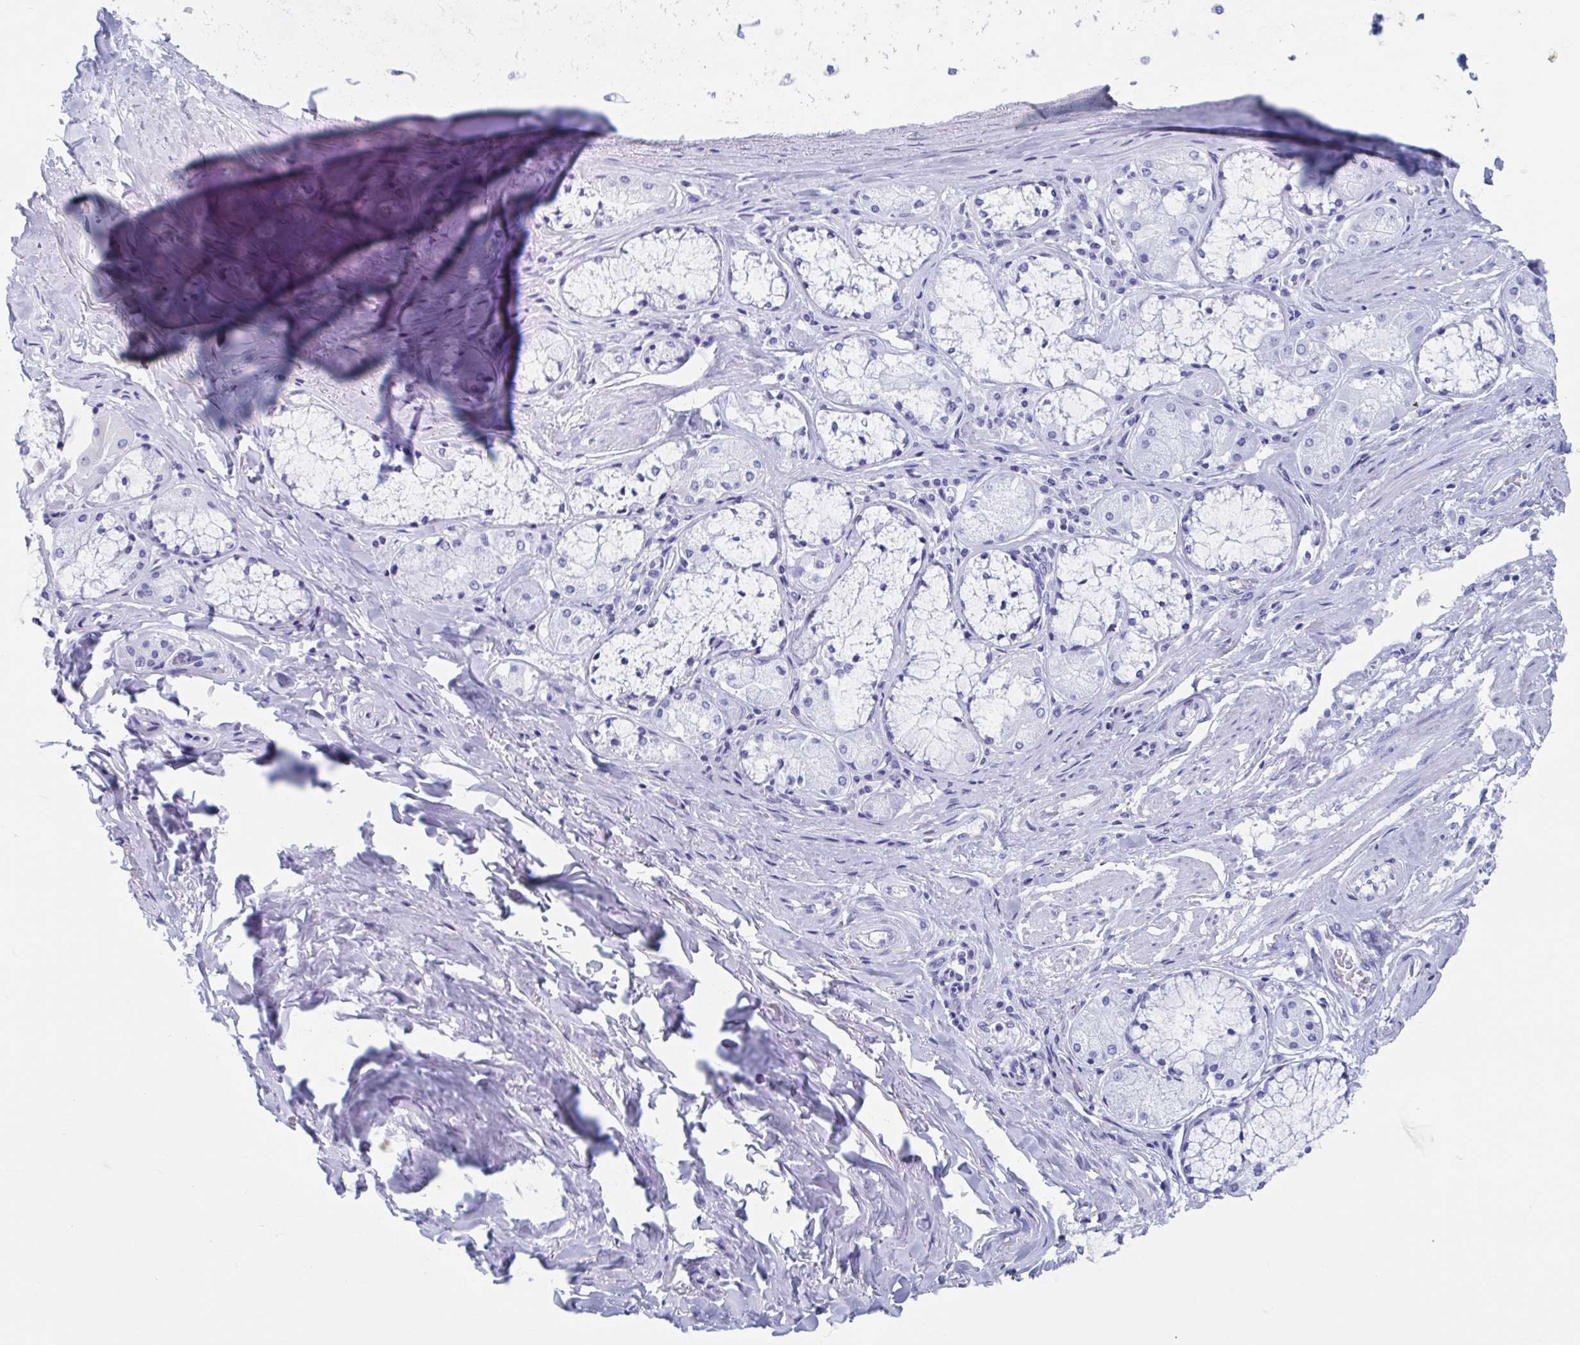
{"staining": {"intensity": "negative", "quantity": "none", "location": "none"}, "tissue": "soft tissue", "cell_type": "Chondrocytes", "image_type": "normal", "snomed": [{"axis": "morphology", "description": "Normal tissue, NOS"}, {"axis": "topography", "description": "Cartilage tissue"}, {"axis": "topography", "description": "Bronchus"}], "caption": "Immunohistochemical staining of unremarkable soft tissue shows no significant expression in chondrocytes. (DAB (3,3'-diaminobenzidine) immunohistochemistry (IHC) with hematoxylin counter stain).", "gene": "HDGFL1", "patient": {"sex": "male", "age": 64}}